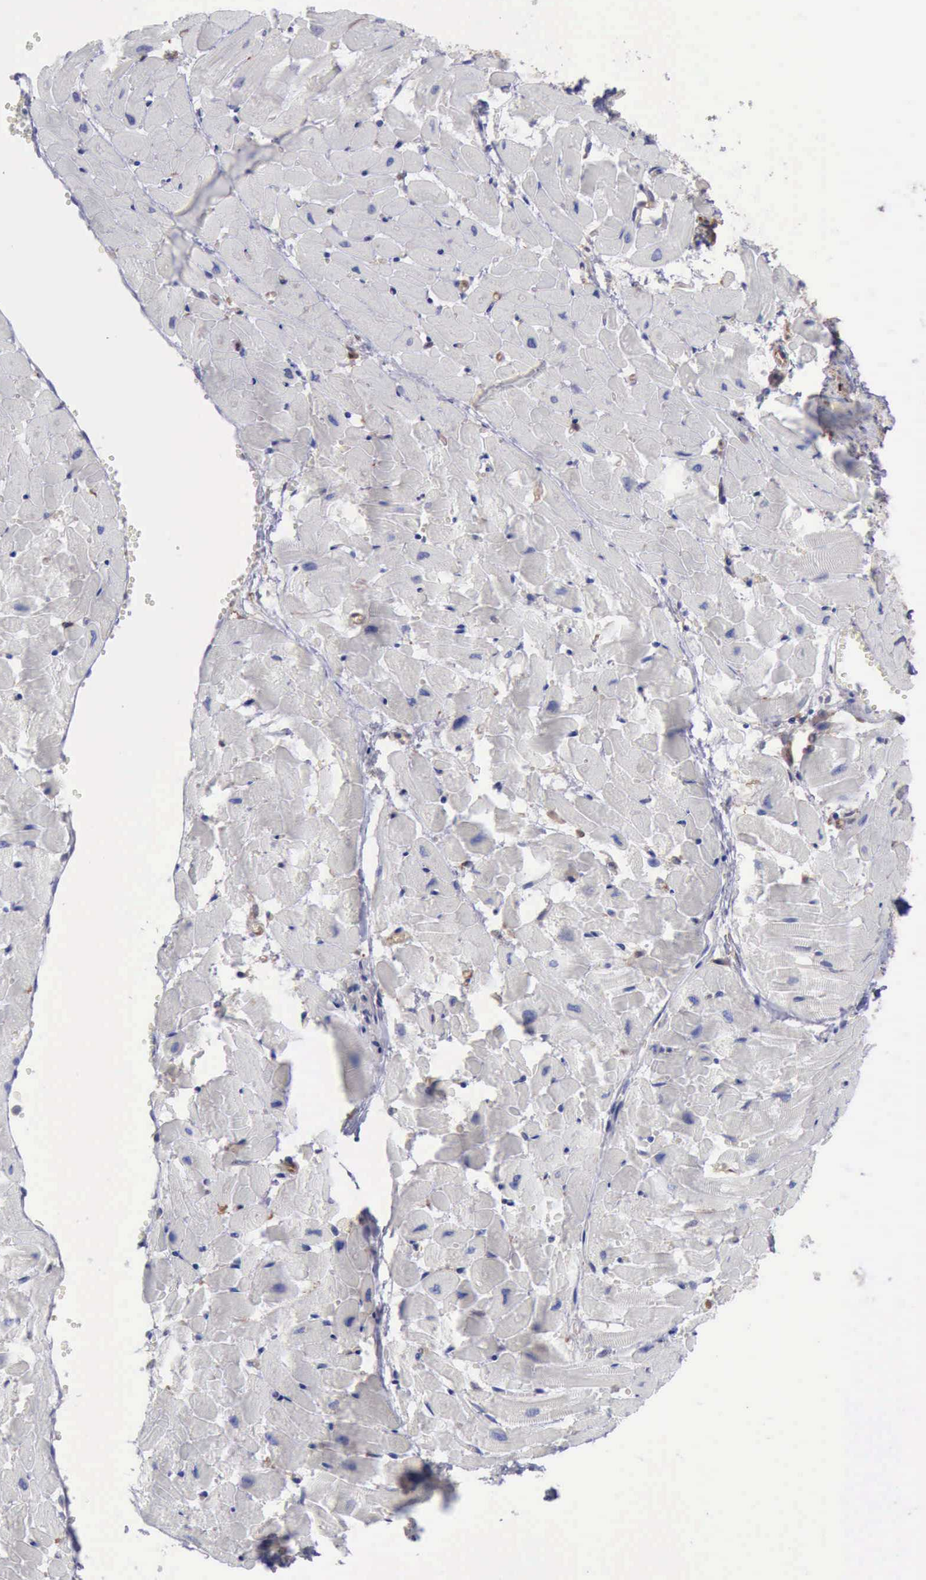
{"staining": {"intensity": "moderate", "quantity": "25%-75%", "location": "nuclear"}, "tissue": "heart muscle", "cell_type": "Cardiomyocytes", "image_type": "normal", "snomed": [{"axis": "morphology", "description": "Normal tissue, NOS"}, {"axis": "topography", "description": "Heart"}], "caption": "A brown stain shows moderate nuclear positivity of a protein in cardiomyocytes of benign human heart muscle. Immunohistochemistry stains the protein in brown and the nuclei are stained blue.", "gene": "PDCD4", "patient": {"sex": "male", "age": 25}}